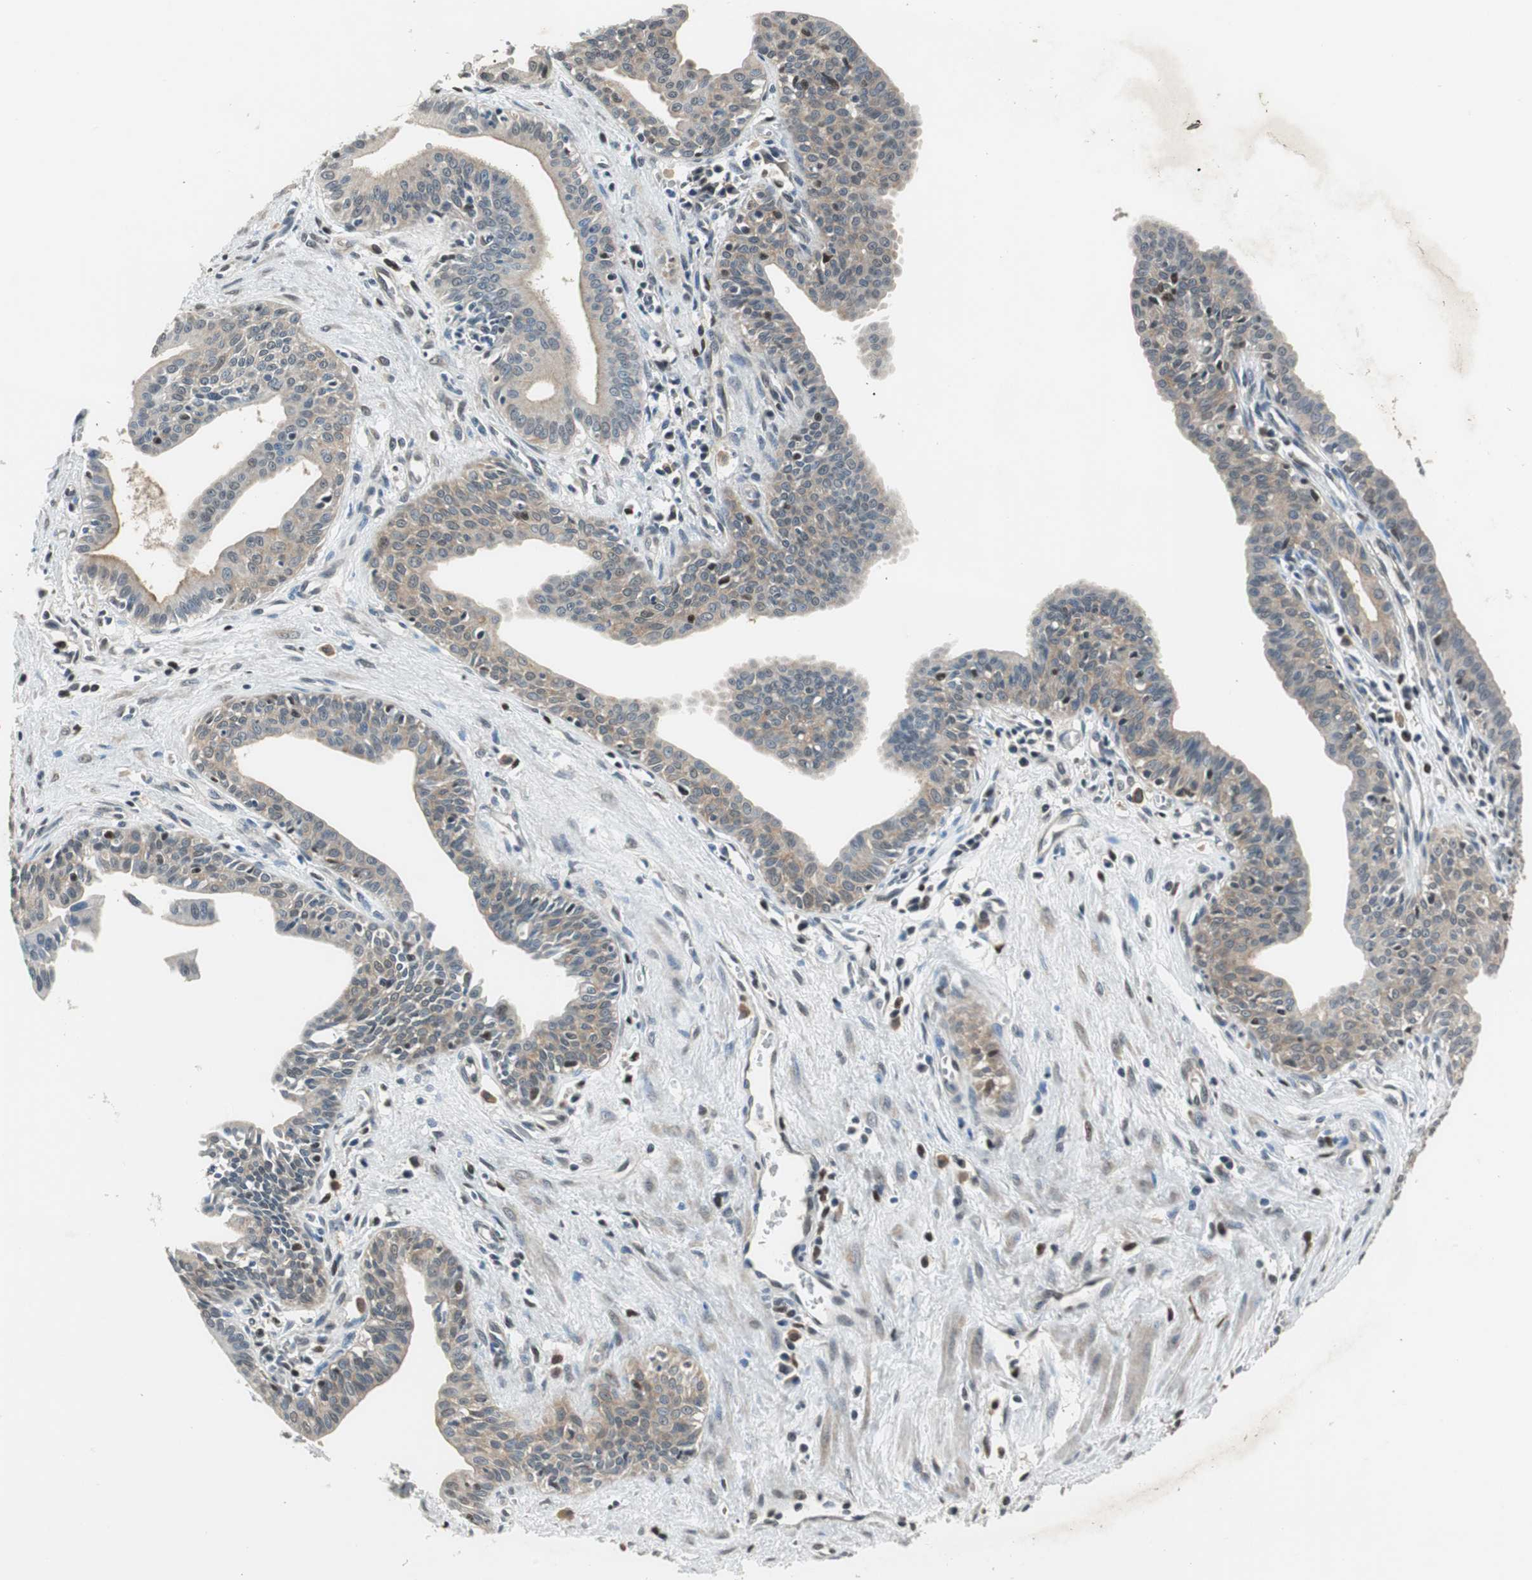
{"staining": {"intensity": "weak", "quantity": "25%-75%", "location": "cytoplasmic/membranous"}, "tissue": "pancreatic cancer", "cell_type": "Tumor cells", "image_type": "cancer", "snomed": [{"axis": "morphology", "description": "Normal tissue, NOS"}, {"axis": "topography", "description": "Lymph node"}], "caption": "IHC histopathology image of neoplastic tissue: pancreatic cancer stained using immunohistochemistry (IHC) demonstrates low levels of weak protein expression localized specifically in the cytoplasmic/membranous of tumor cells, appearing as a cytoplasmic/membranous brown color.", "gene": "MAFB", "patient": {"sex": "male", "age": 50}}